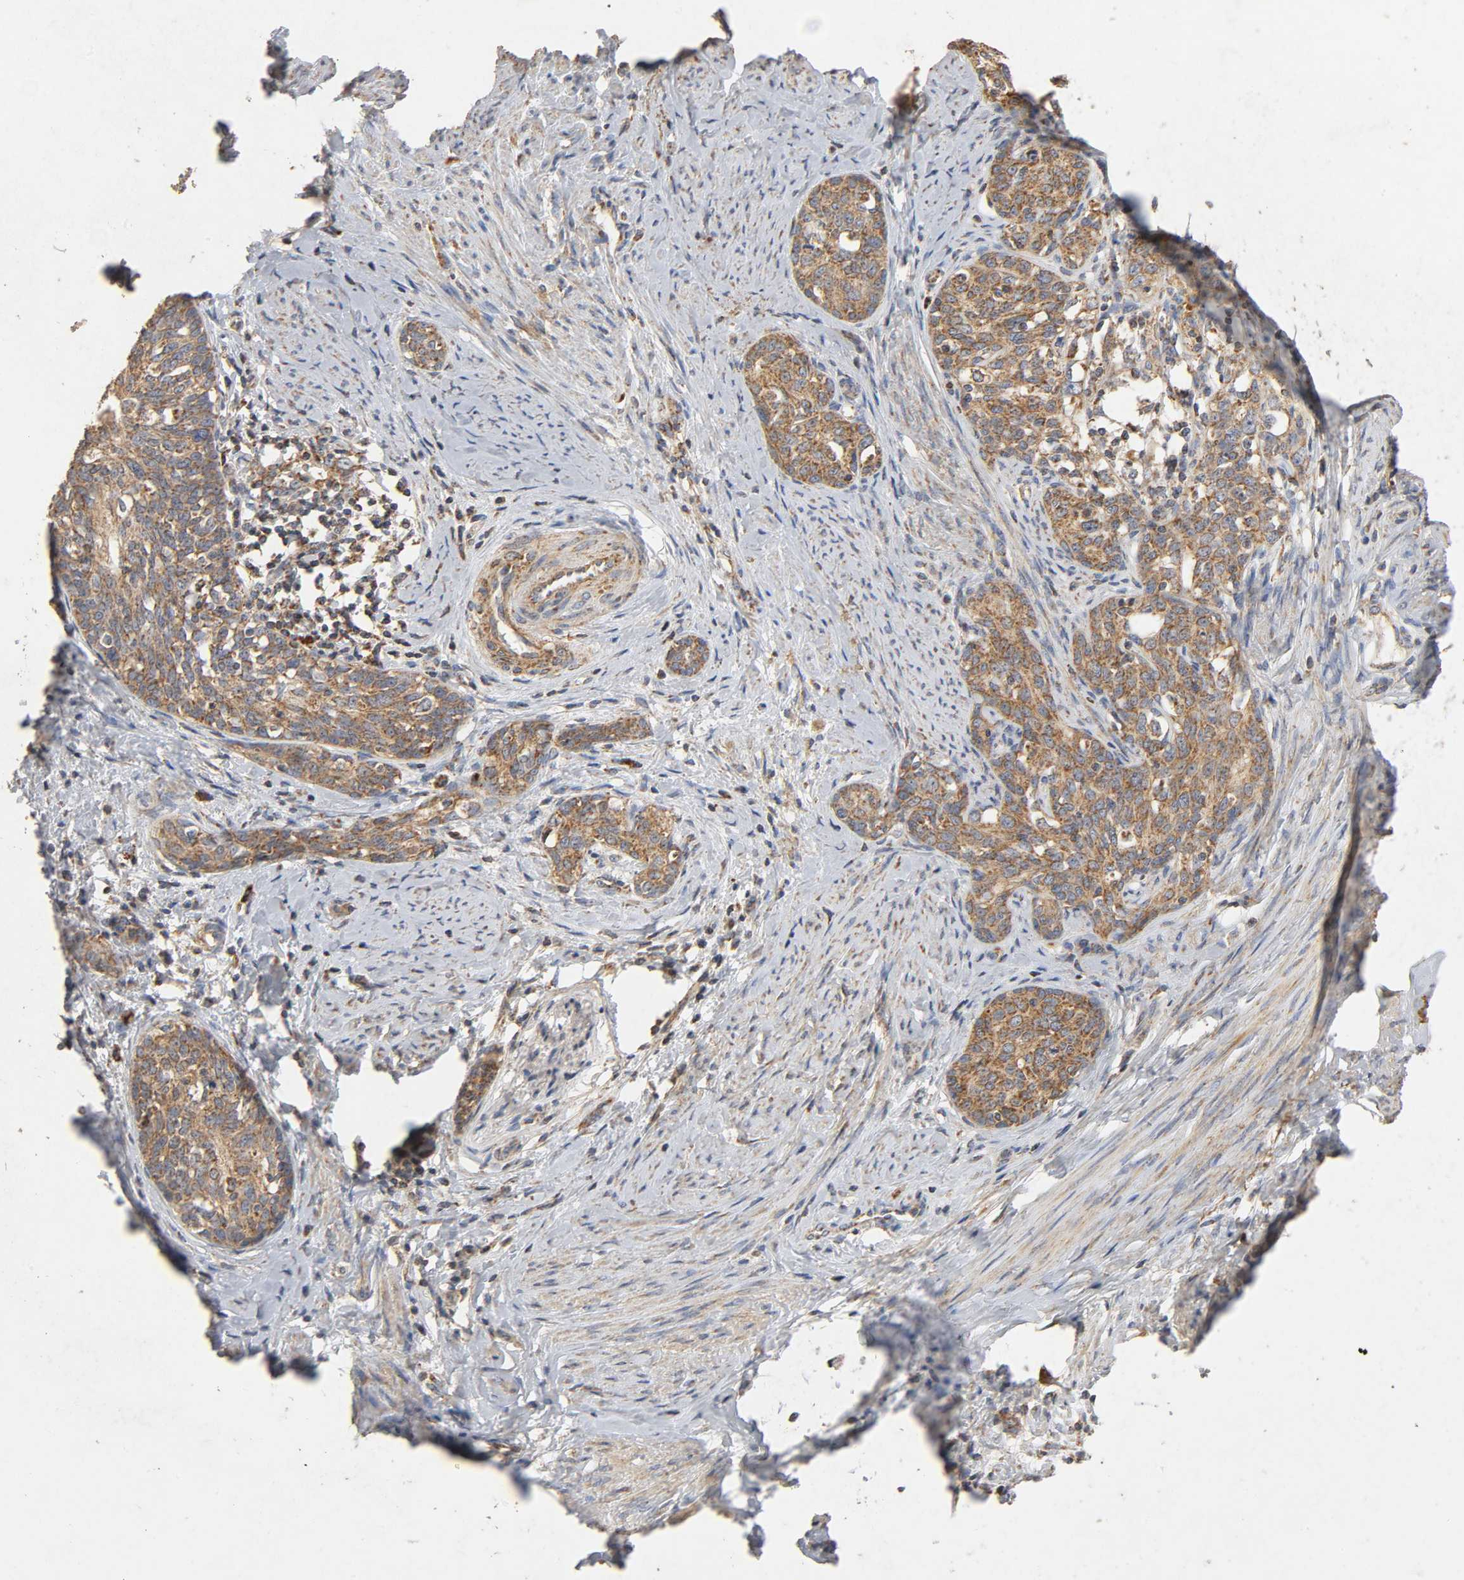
{"staining": {"intensity": "moderate", "quantity": ">75%", "location": "cytoplasmic/membranous"}, "tissue": "cervical cancer", "cell_type": "Tumor cells", "image_type": "cancer", "snomed": [{"axis": "morphology", "description": "Squamous cell carcinoma, NOS"}, {"axis": "morphology", "description": "Adenocarcinoma, NOS"}, {"axis": "topography", "description": "Cervix"}], "caption": "A medium amount of moderate cytoplasmic/membranous staining is appreciated in about >75% of tumor cells in cervical cancer (adenocarcinoma) tissue. Using DAB (3,3'-diaminobenzidine) (brown) and hematoxylin (blue) stains, captured at high magnification using brightfield microscopy.", "gene": "NDUFS3", "patient": {"sex": "female", "age": 52}}